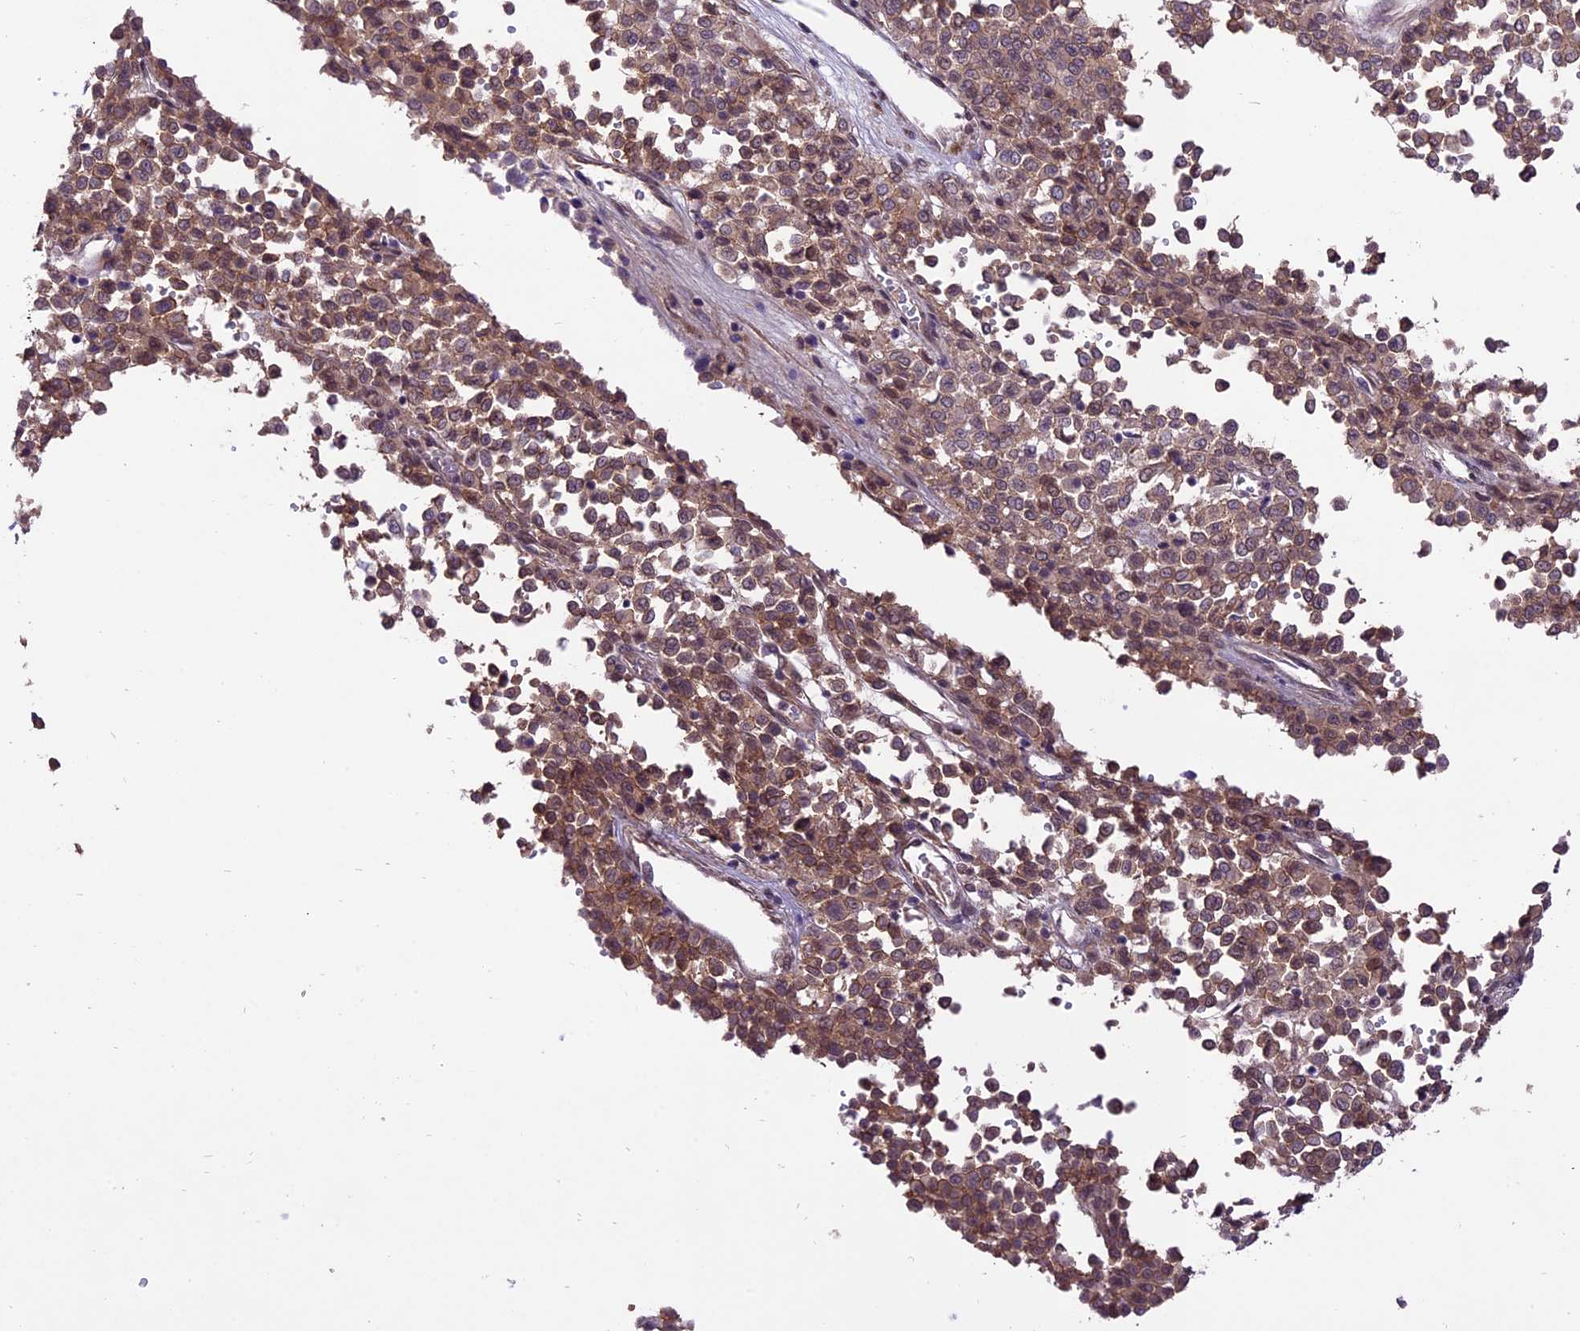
{"staining": {"intensity": "weak", "quantity": ">75%", "location": "cytoplasmic/membranous"}, "tissue": "melanoma", "cell_type": "Tumor cells", "image_type": "cancer", "snomed": [{"axis": "morphology", "description": "Malignant melanoma, Metastatic site"}, {"axis": "topography", "description": "Pancreas"}], "caption": "This is an image of immunohistochemistry (IHC) staining of melanoma, which shows weak expression in the cytoplasmic/membranous of tumor cells.", "gene": "SPRED1", "patient": {"sex": "female", "age": 30}}